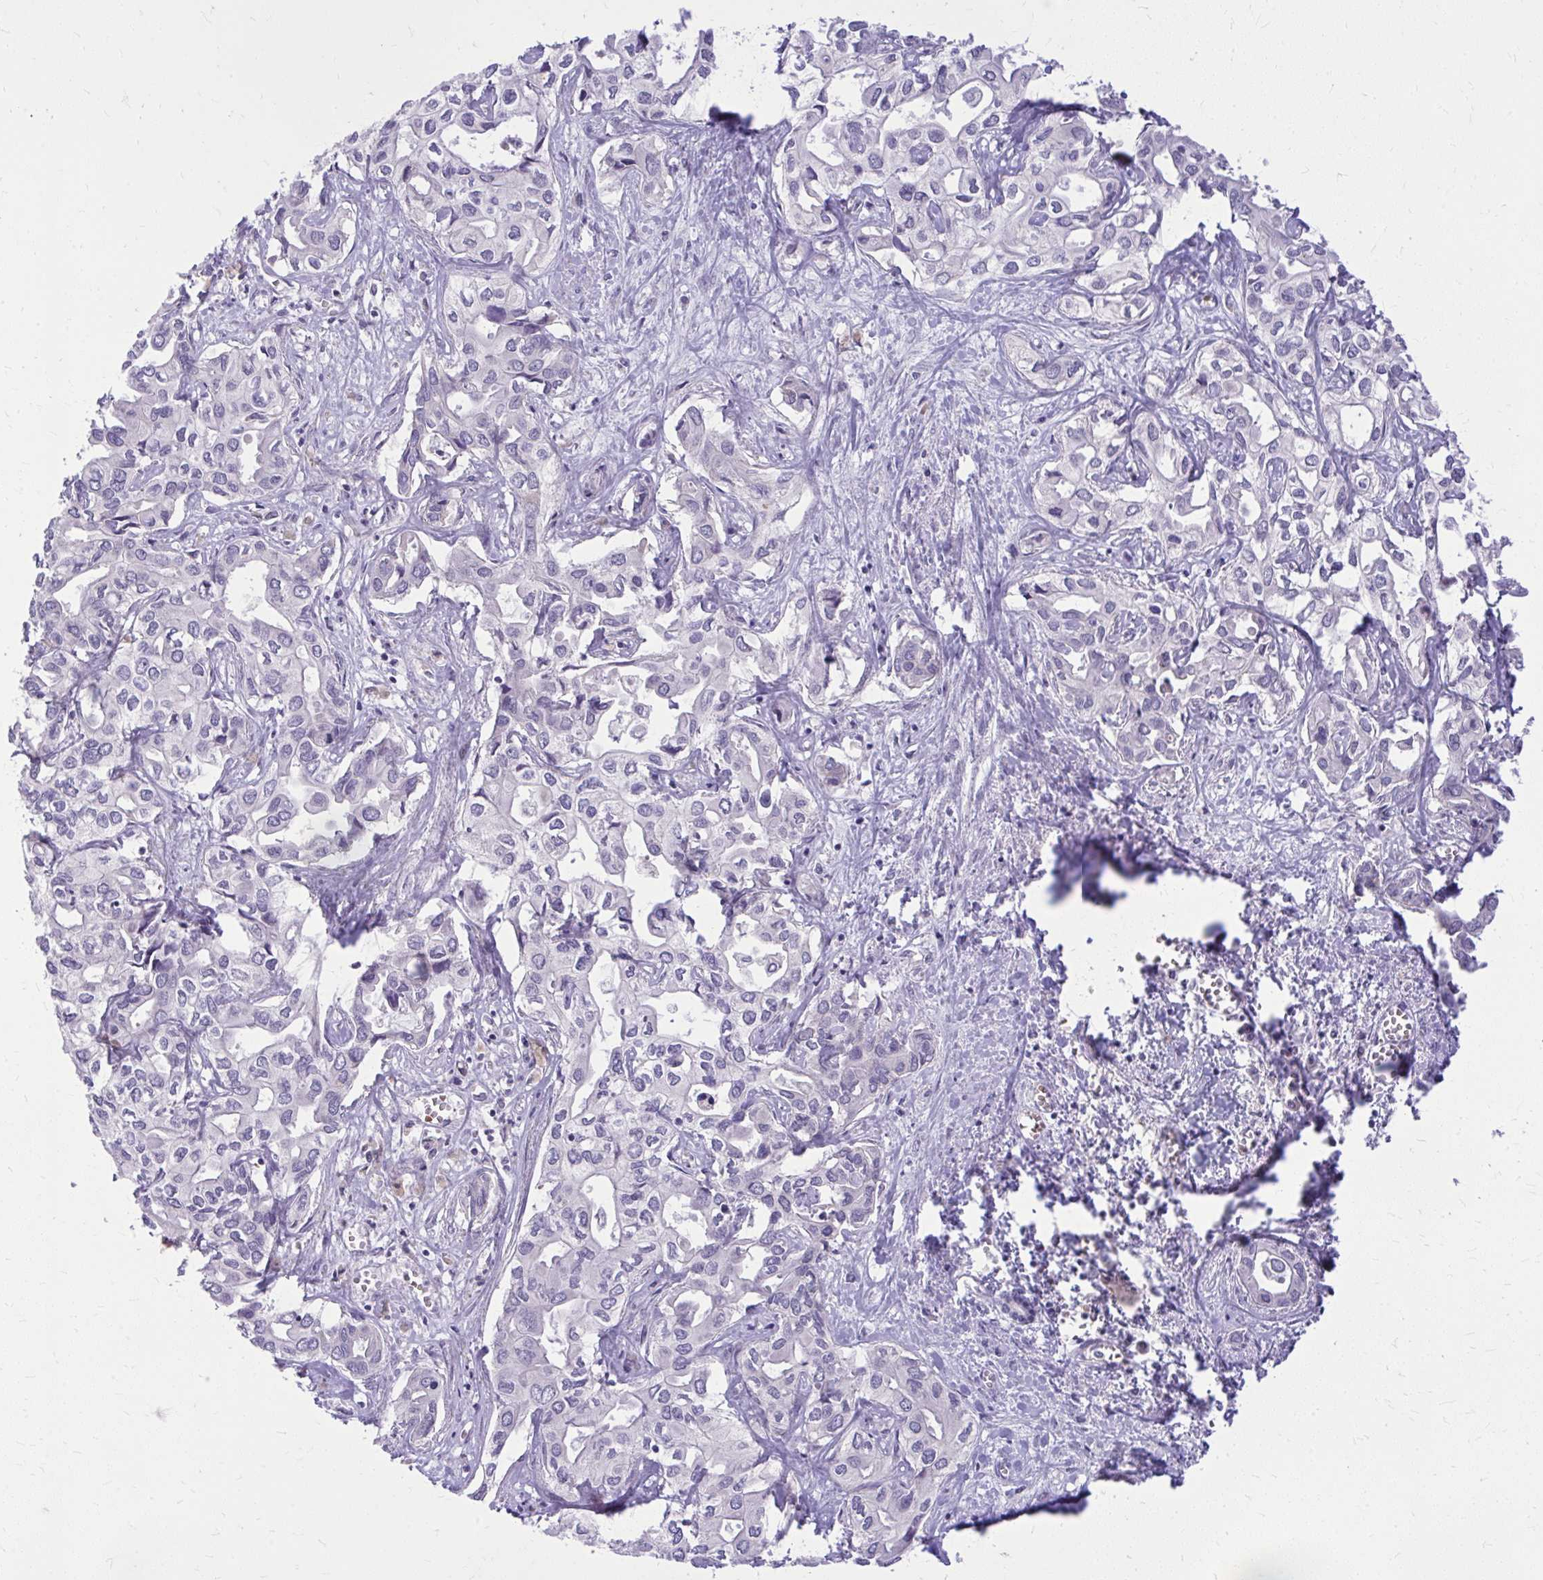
{"staining": {"intensity": "negative", "quantity": "none", "location": "none"}, "tissue": "liver cancer", "cell_type": "Tumor cells", "image_type": "cancer", "snomed": [{"axis": "morphology", "description": "Cholangiocarcinoma"}, {"axis": "topography", "description": "Liver"}], "caption": "IHC of human liver cancer (cholangiocarcinoma) shows no staining in tumor cells. (DAB (3,3'-diaminobenzidine) immunohistochemistry, high magnification).", "gene": "DPY19L1", "patient": {"sex": "female", "age": 64}}